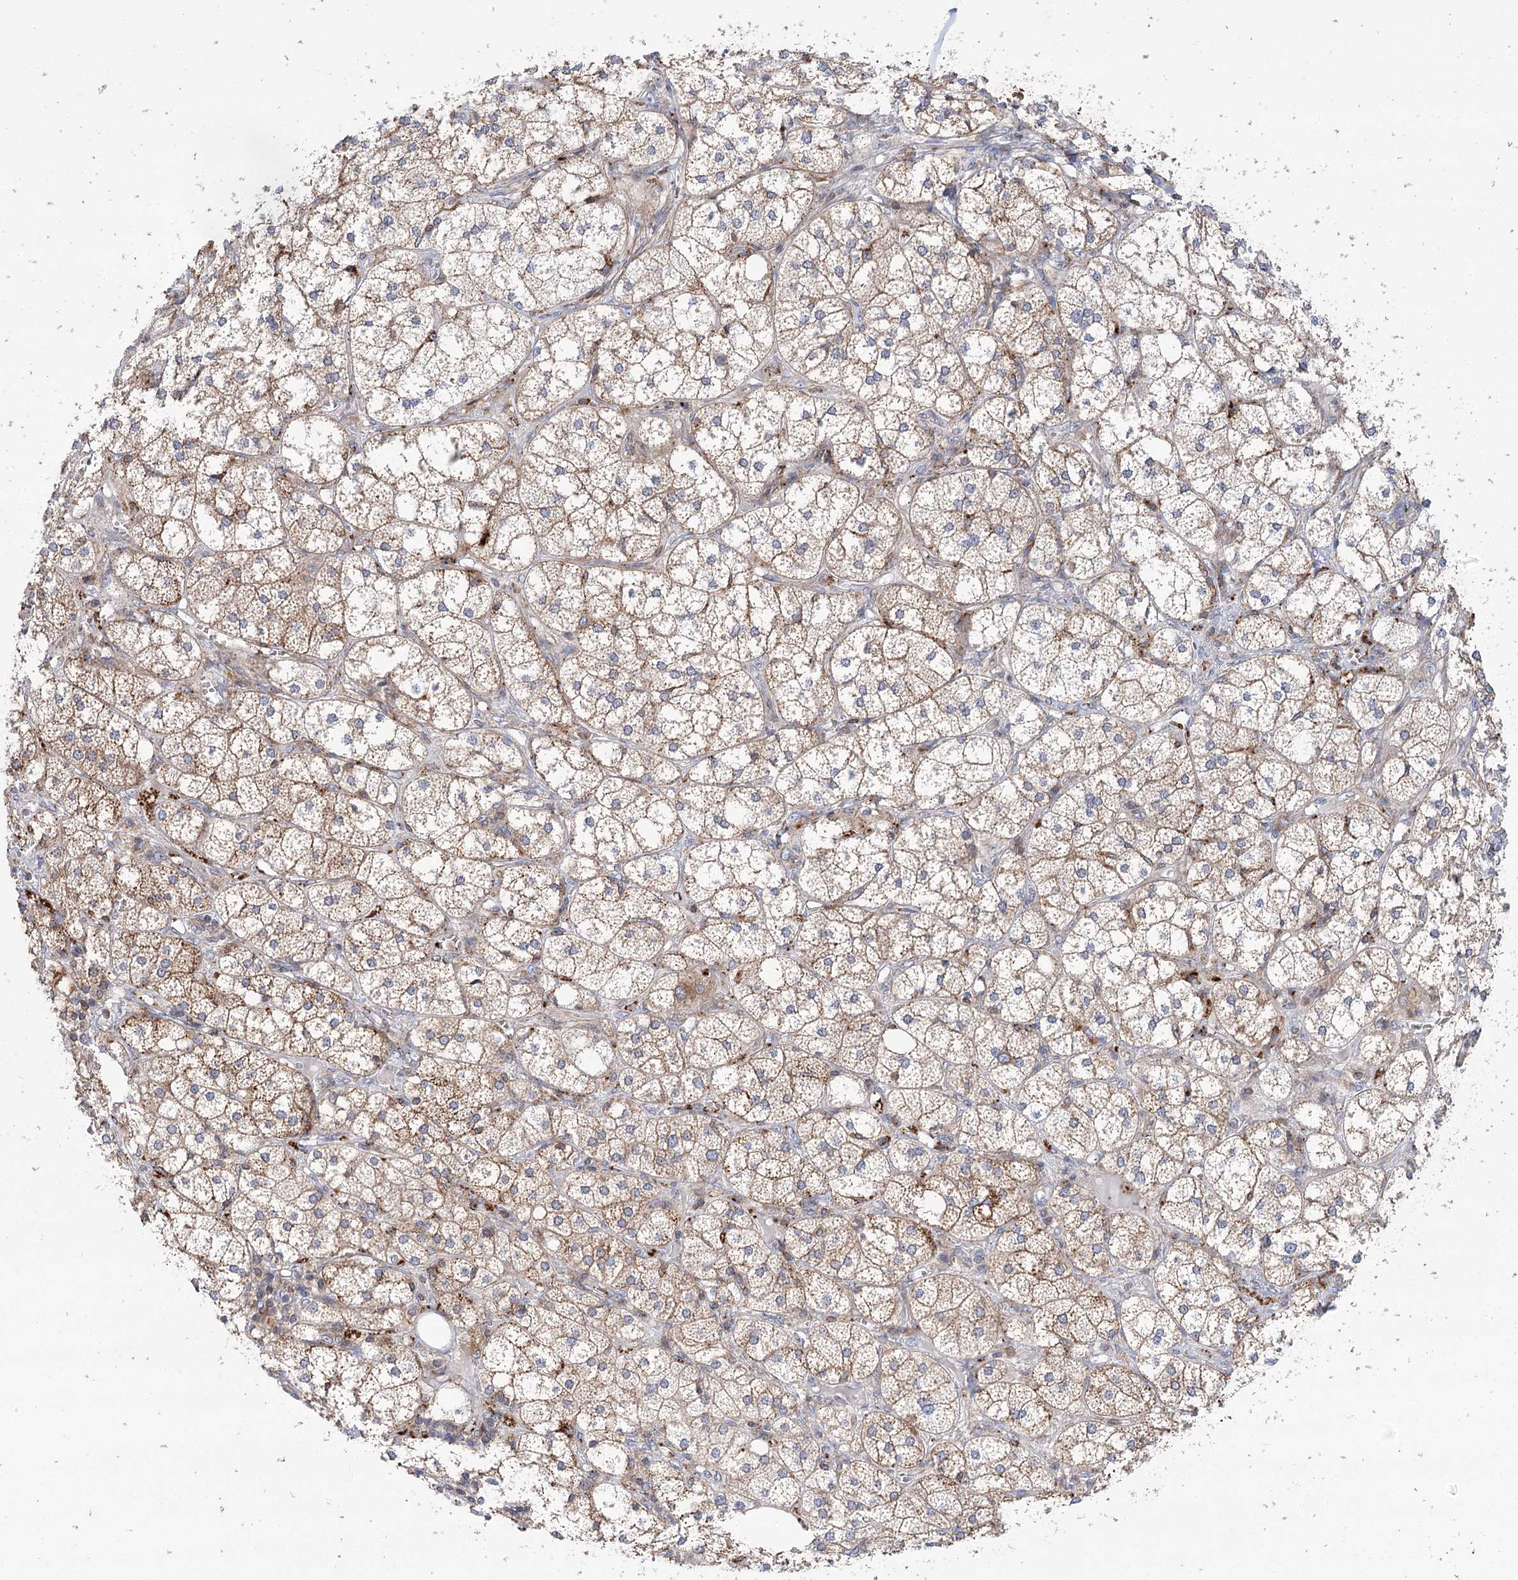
{"staining": {"intensity": "moderate", "quantity": ">75%", "location": "cytoplasmic/membranous"}, "tissue": "adrenal gland", "cell_type": "Glandular cells", "image_type": "normal", "snomed": [{"axis": "morphology", "description": "Normal tissue, NOS"}, {"axis": "topography", "description": "Adrenal gland"}], "caption": "Glandular cells demonstrate medium levels of moderate cytoplasmic/membranous staining in approximately >75% of cells in benign adrenal gland. (IHC, brightfield microscopy, high magnification).", "gene": "VPS37B", "patient": {"sex": "female", "age": 61}}